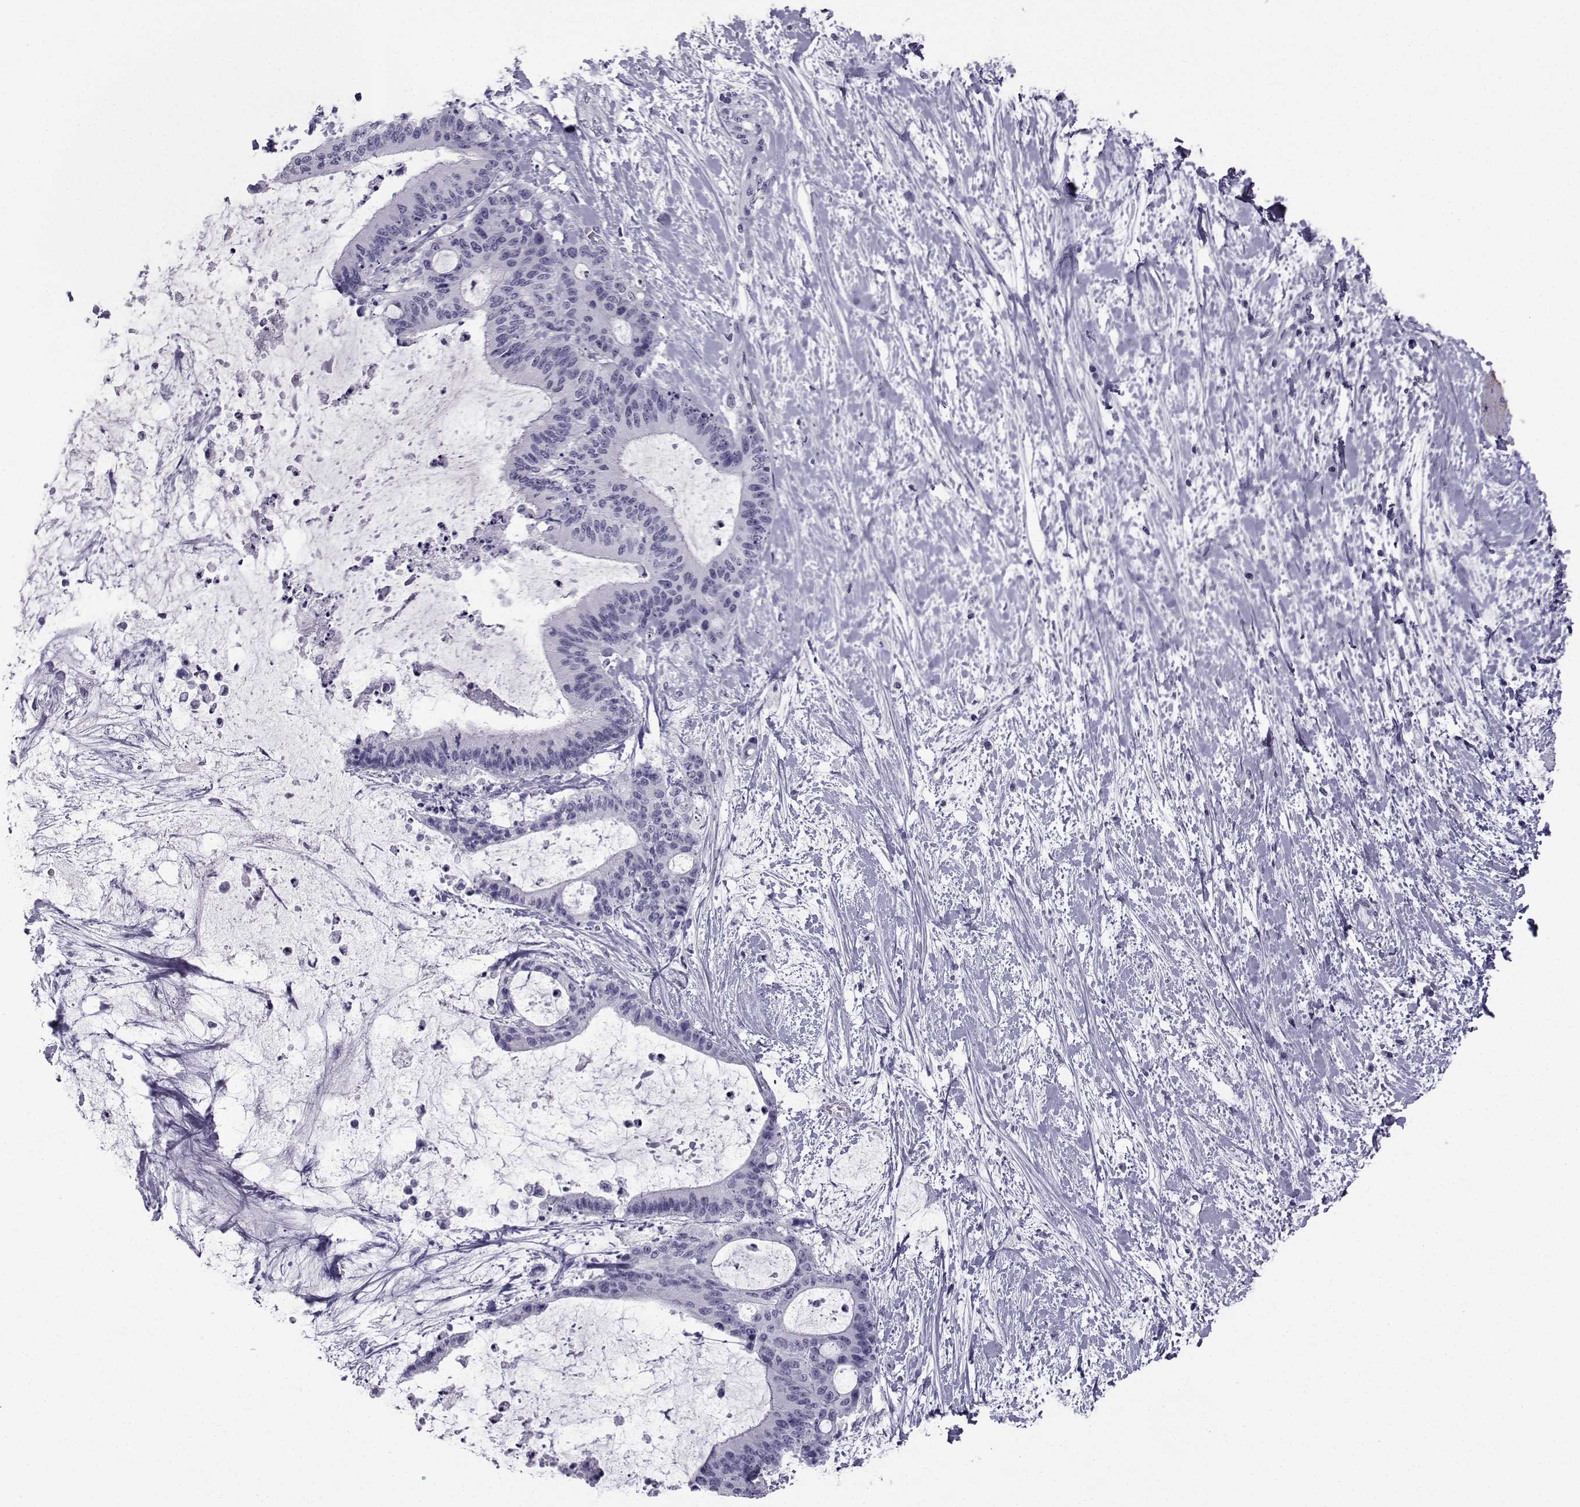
{"staining": {"intensity": "negative", "quantity": "none", "location": "none"}, "tissue": "liver cancer", "cell_type": "Tumor cells", "image_type": "cancer", "snomed": [{"axis": "morphology", "description": "Cholangiocarcinoma"}, {"axis": "topography", "description": "Liver"}], "caption": "Immunohistochemistry of human liver cancer (cholangiocarcinoma) reveals no positivity in tumor cells.", "gene": "SPANXD", "patient": {"sex": "female", "age": 73}}